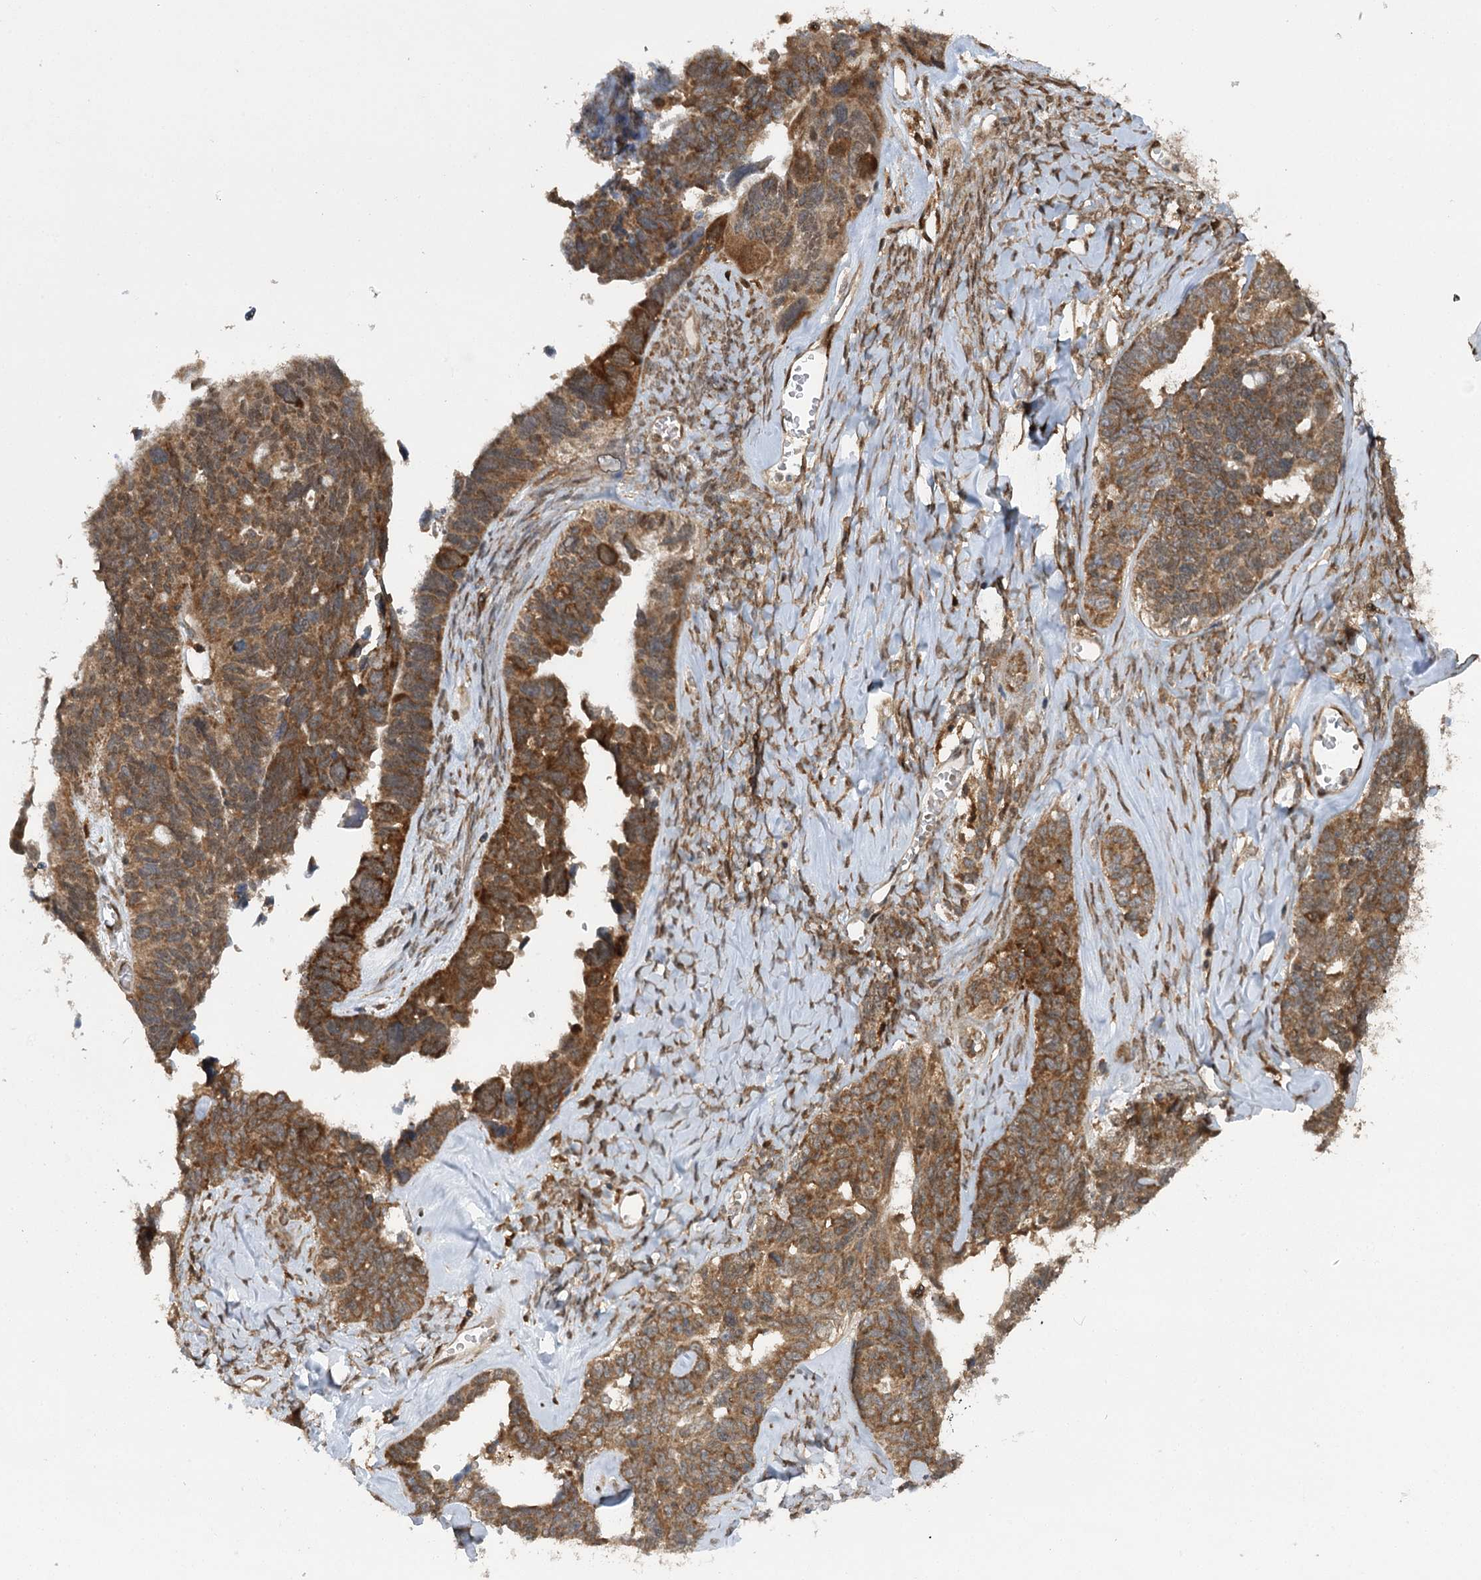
{"staining": {"intensity": "moderate", "quantity": ">75%", "location": "cytoplasmic/membranous"}, "tissue": "ovarian cancer", "cell_type": "Tumor cells", "image_type": "cancer", "snomed": [{"axis": "morphology", "description": "Cystadenocarcinoma, serous, NOS"}, {"axis": "topography", "description": "Ovary"}], "caption": "Ovarian cancer (serous cystadenocarcinoma) stained with a protein marker demonstrates moderate staining in tumor cells.", "gene": "C12orf4", "patient": {"sex": "female", "age": 79}}